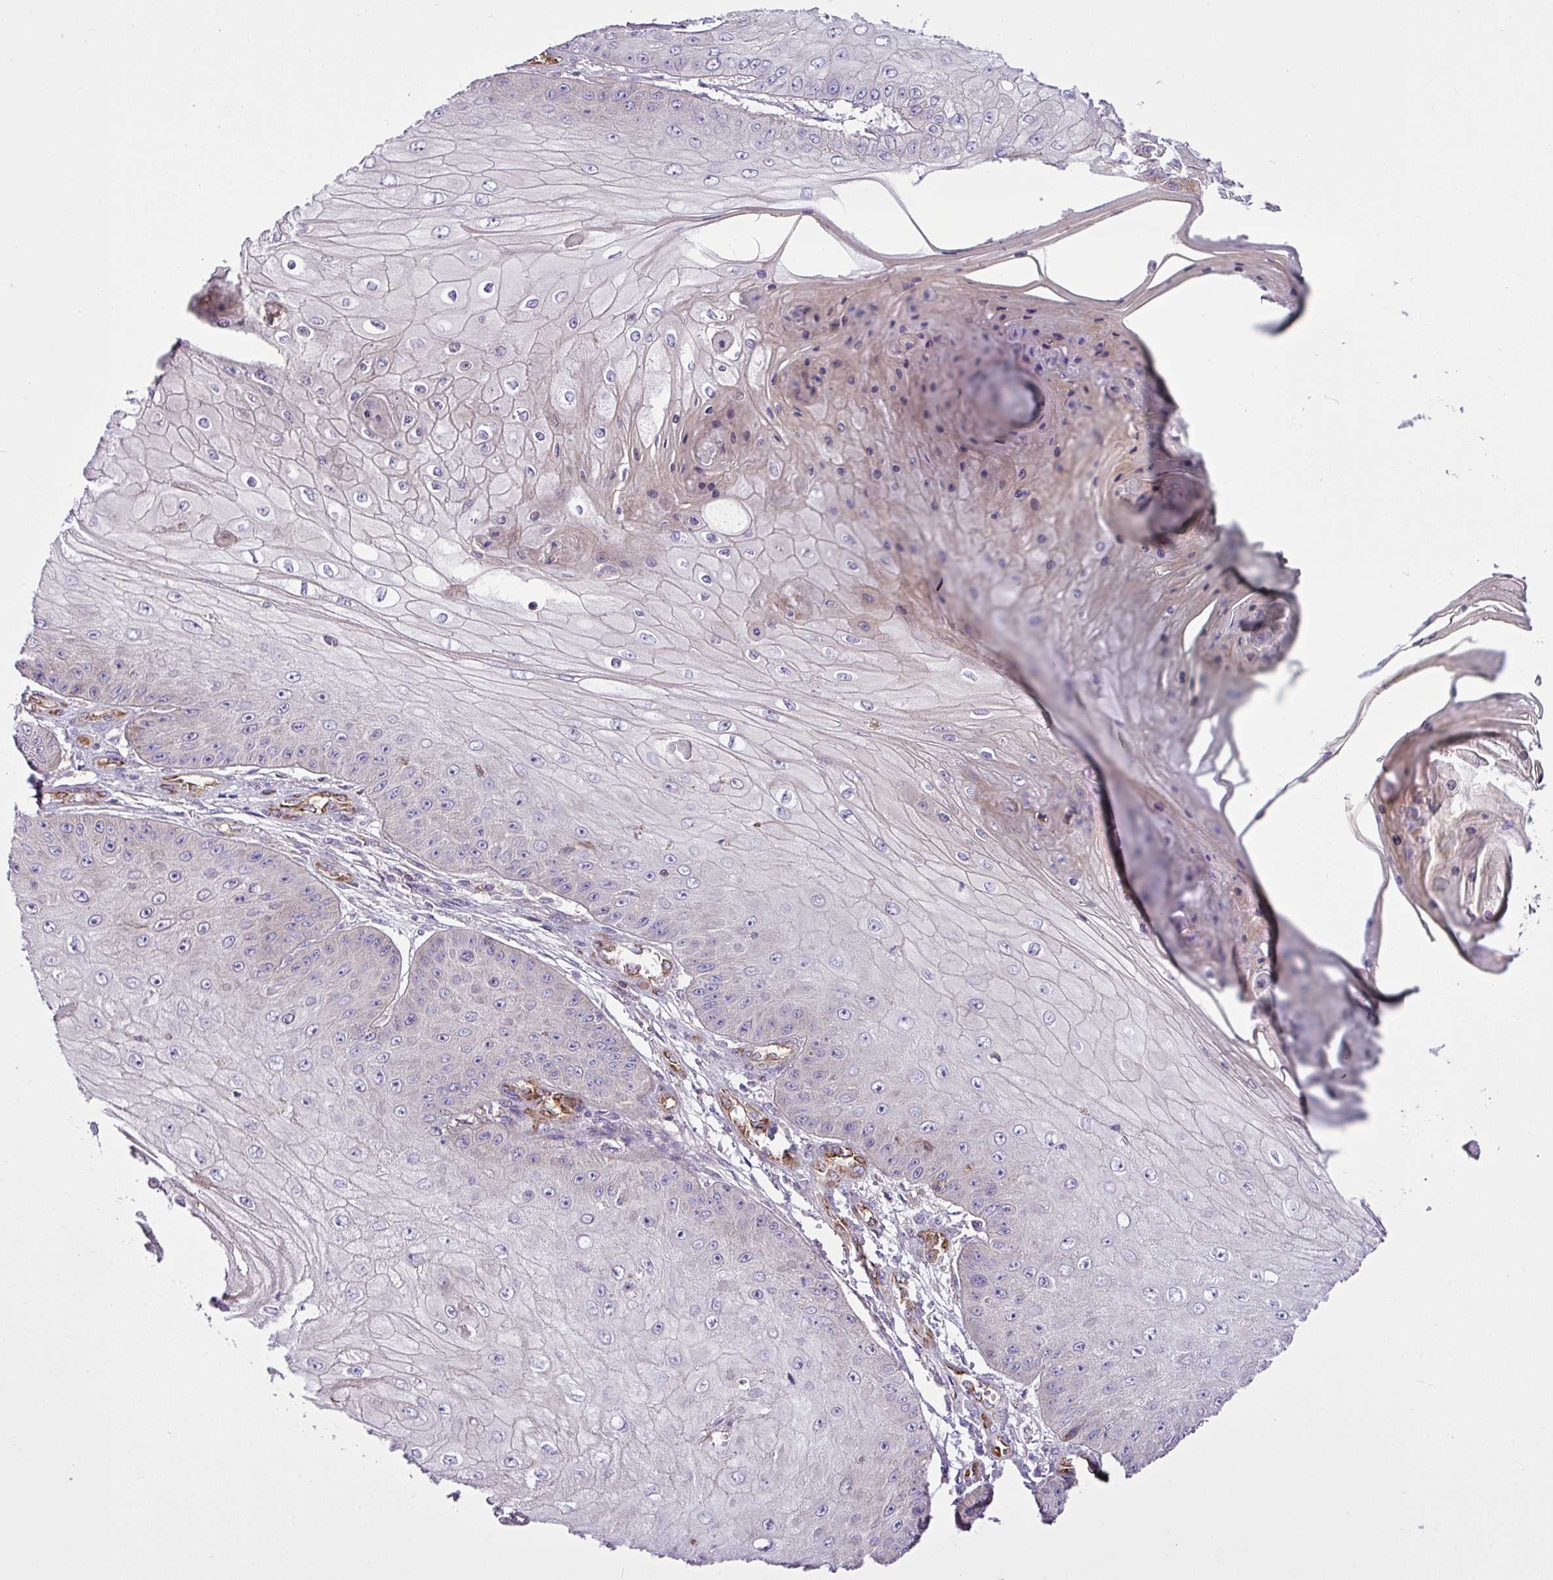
{"staining": {"intensity": "negative", "quantity": "none", "location": "none"}, "tissue": "skin cancer", "cell_type": "Tumor cells", "image_type": "cancer", "snomed": [{"axis": "morphology", "description": "Squamous cell carcinoma, NOS"}, {"axis": "topography", "description": "Skin"}], "caption": "Immunohistochemistry micrograph of skin squamous cell carcinoma stained for a protein (brown), which shows no positivity in tumor cells. The staining is performed using DAB (3,3'-diaminobenzidine) brown chromogen with nuclei counter-stained in using hematoxylin.", "gene": "EME2", "patient": {"sex": "male", "age": 70}}